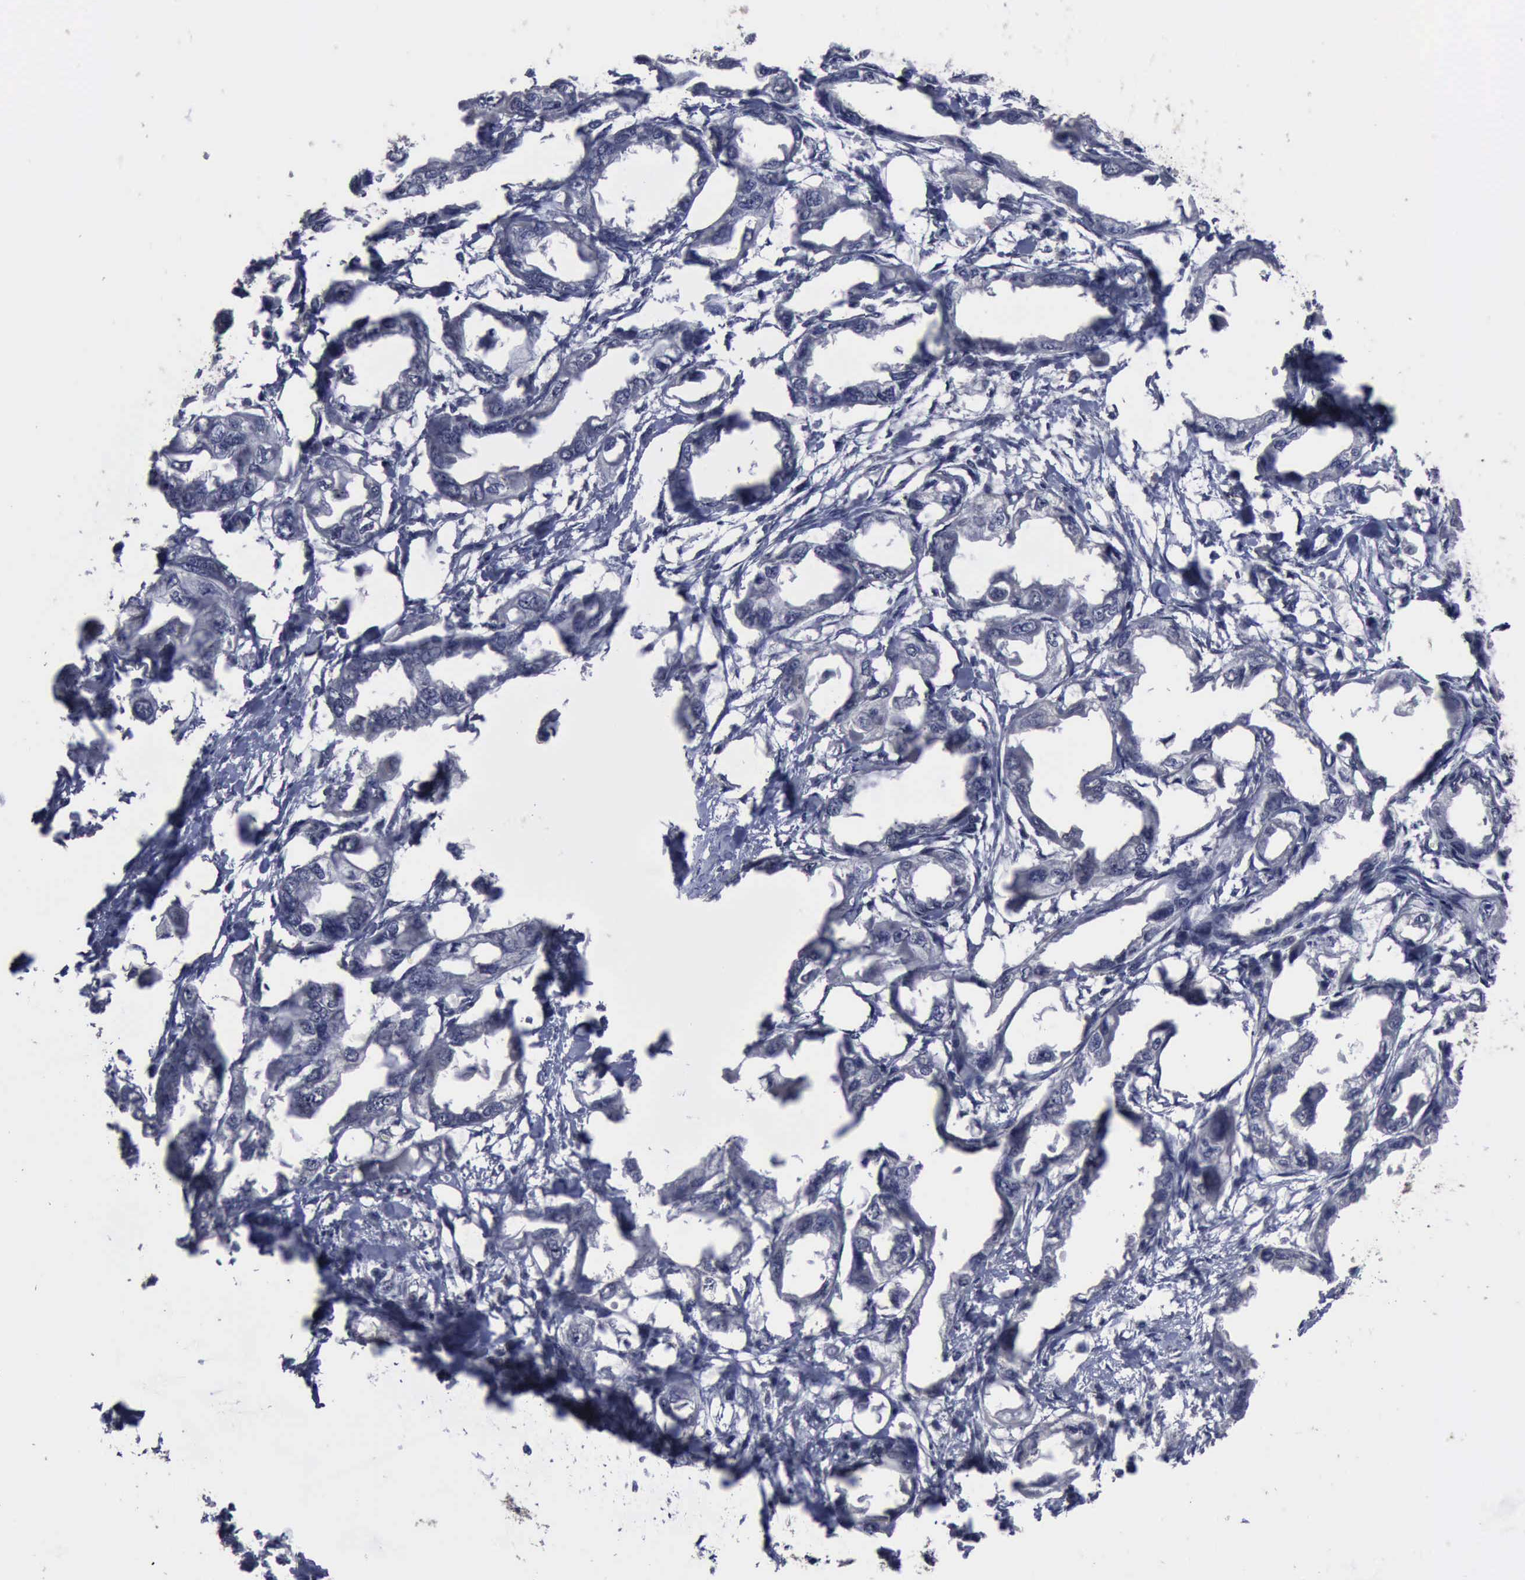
{"staining": {"intensity": "negative", "quantity": "none", "location": "none"}, "tissue": "endometrial cancer", "cell_type": "Tumor cells", "image_type": "cancer", "snomed": [{"axis": "morphology", "description": "Adenocarcinoma, NOS"}, {"axis": "topography", "description": "Endometrium"}], "caption": "High power microscopy image of an IHC photomicrograph of adenocarcinoma (endometrial), revealing no significant staining in tumor cells.", "gene": "CRKL", "patient": {"sex": "female", "age": 67}}